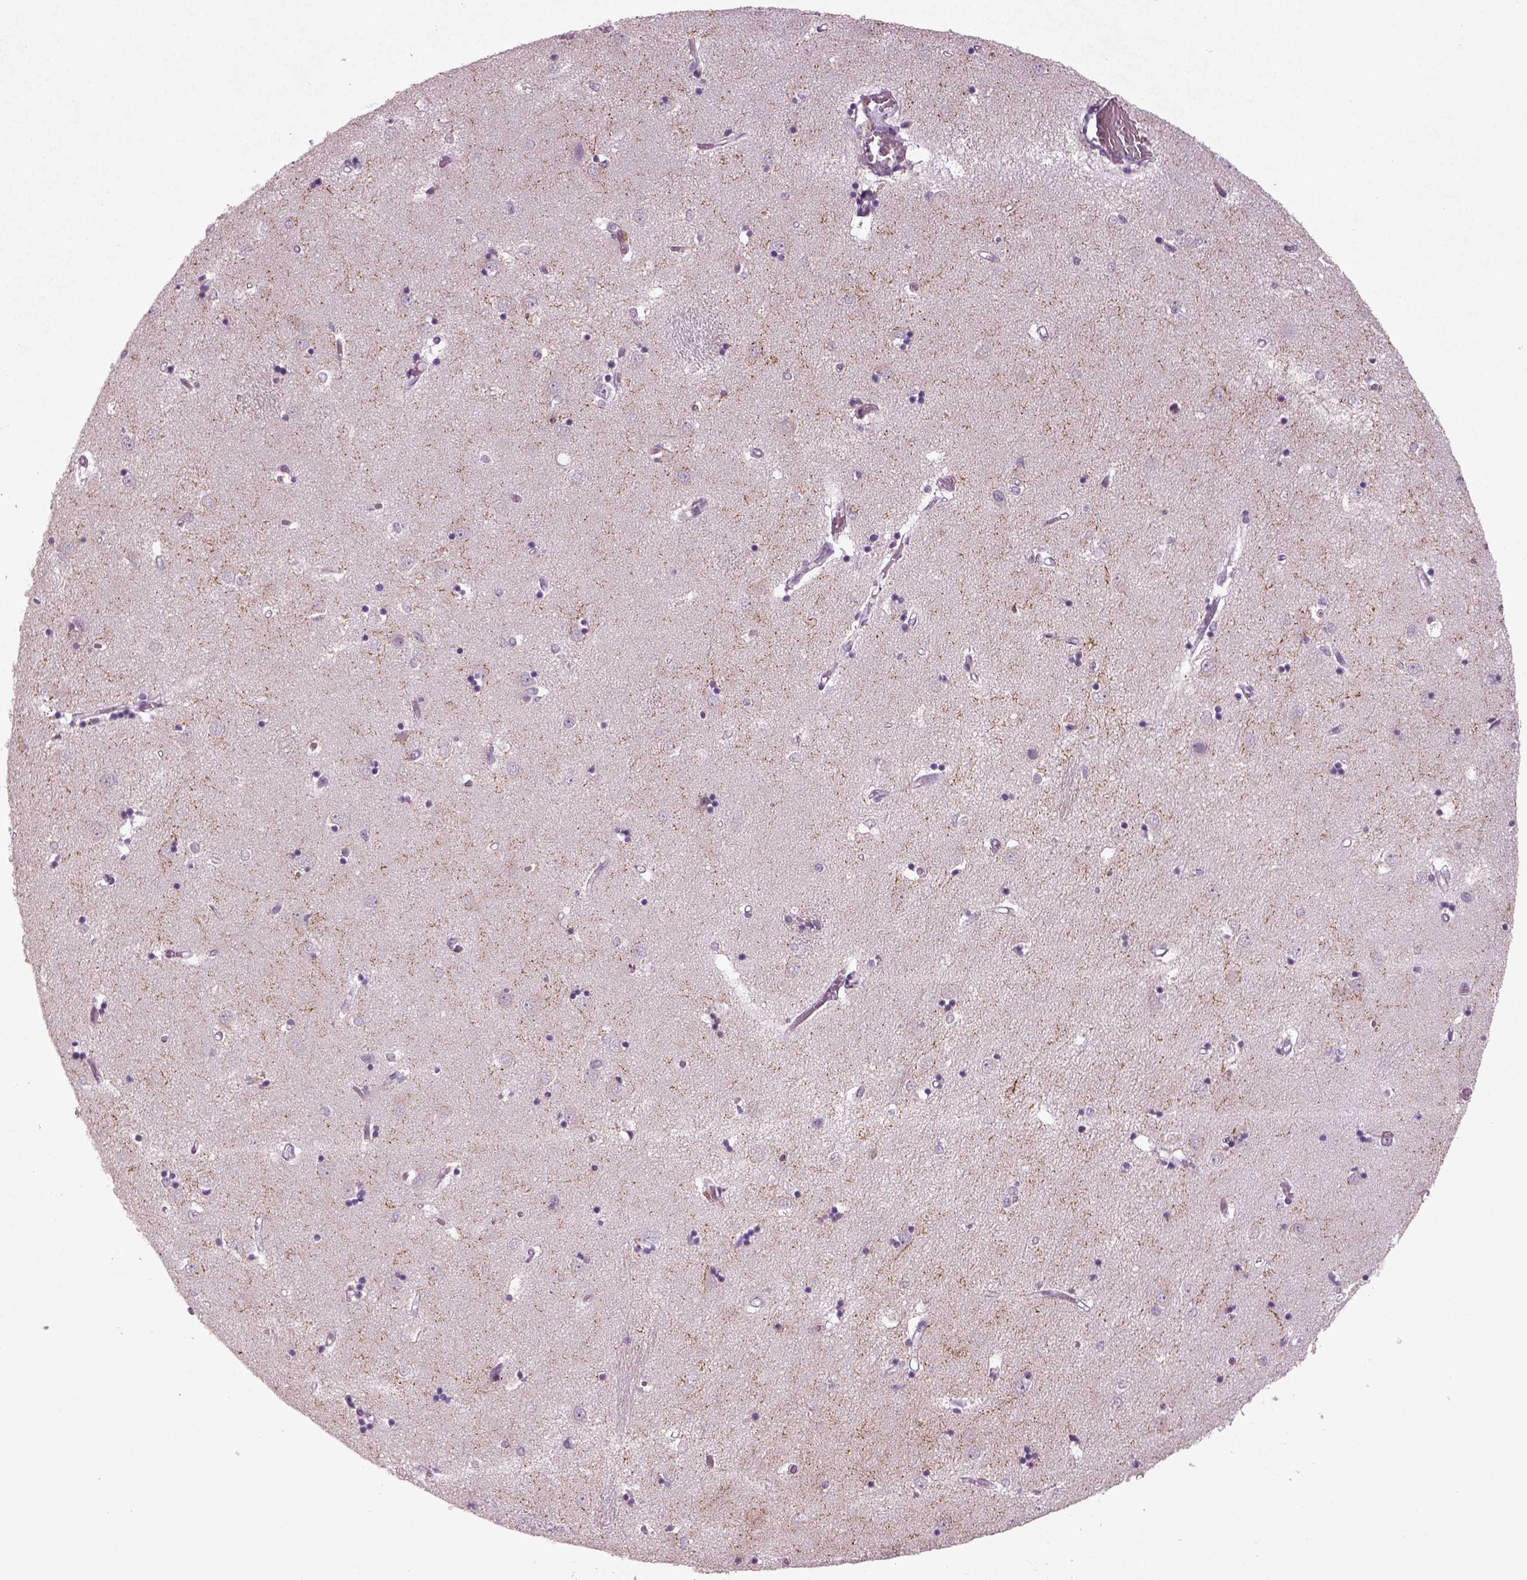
{"staining": {"intensity": "negative", "quantity": "none", "location": "none"}, "tissue": "caudate", "cell_type": "Glial cells", "image_type": "normal", "snomed": [{"axis": "morphology", "description": "Normal tissue, NOS"}, {"axis": "topography", "description": "Lateral ventricle wall"}], "caption": "There is no significant staining in glial cells of caudate. (Stains: DAB (3,3'-diaminobenzidine) immunohistochemistry with hematoxylin counter stain, Microscopy: brightfield microscopy at high magnification).", "gene": "PENK", "patient": {"sex": "male", "age": 54}}